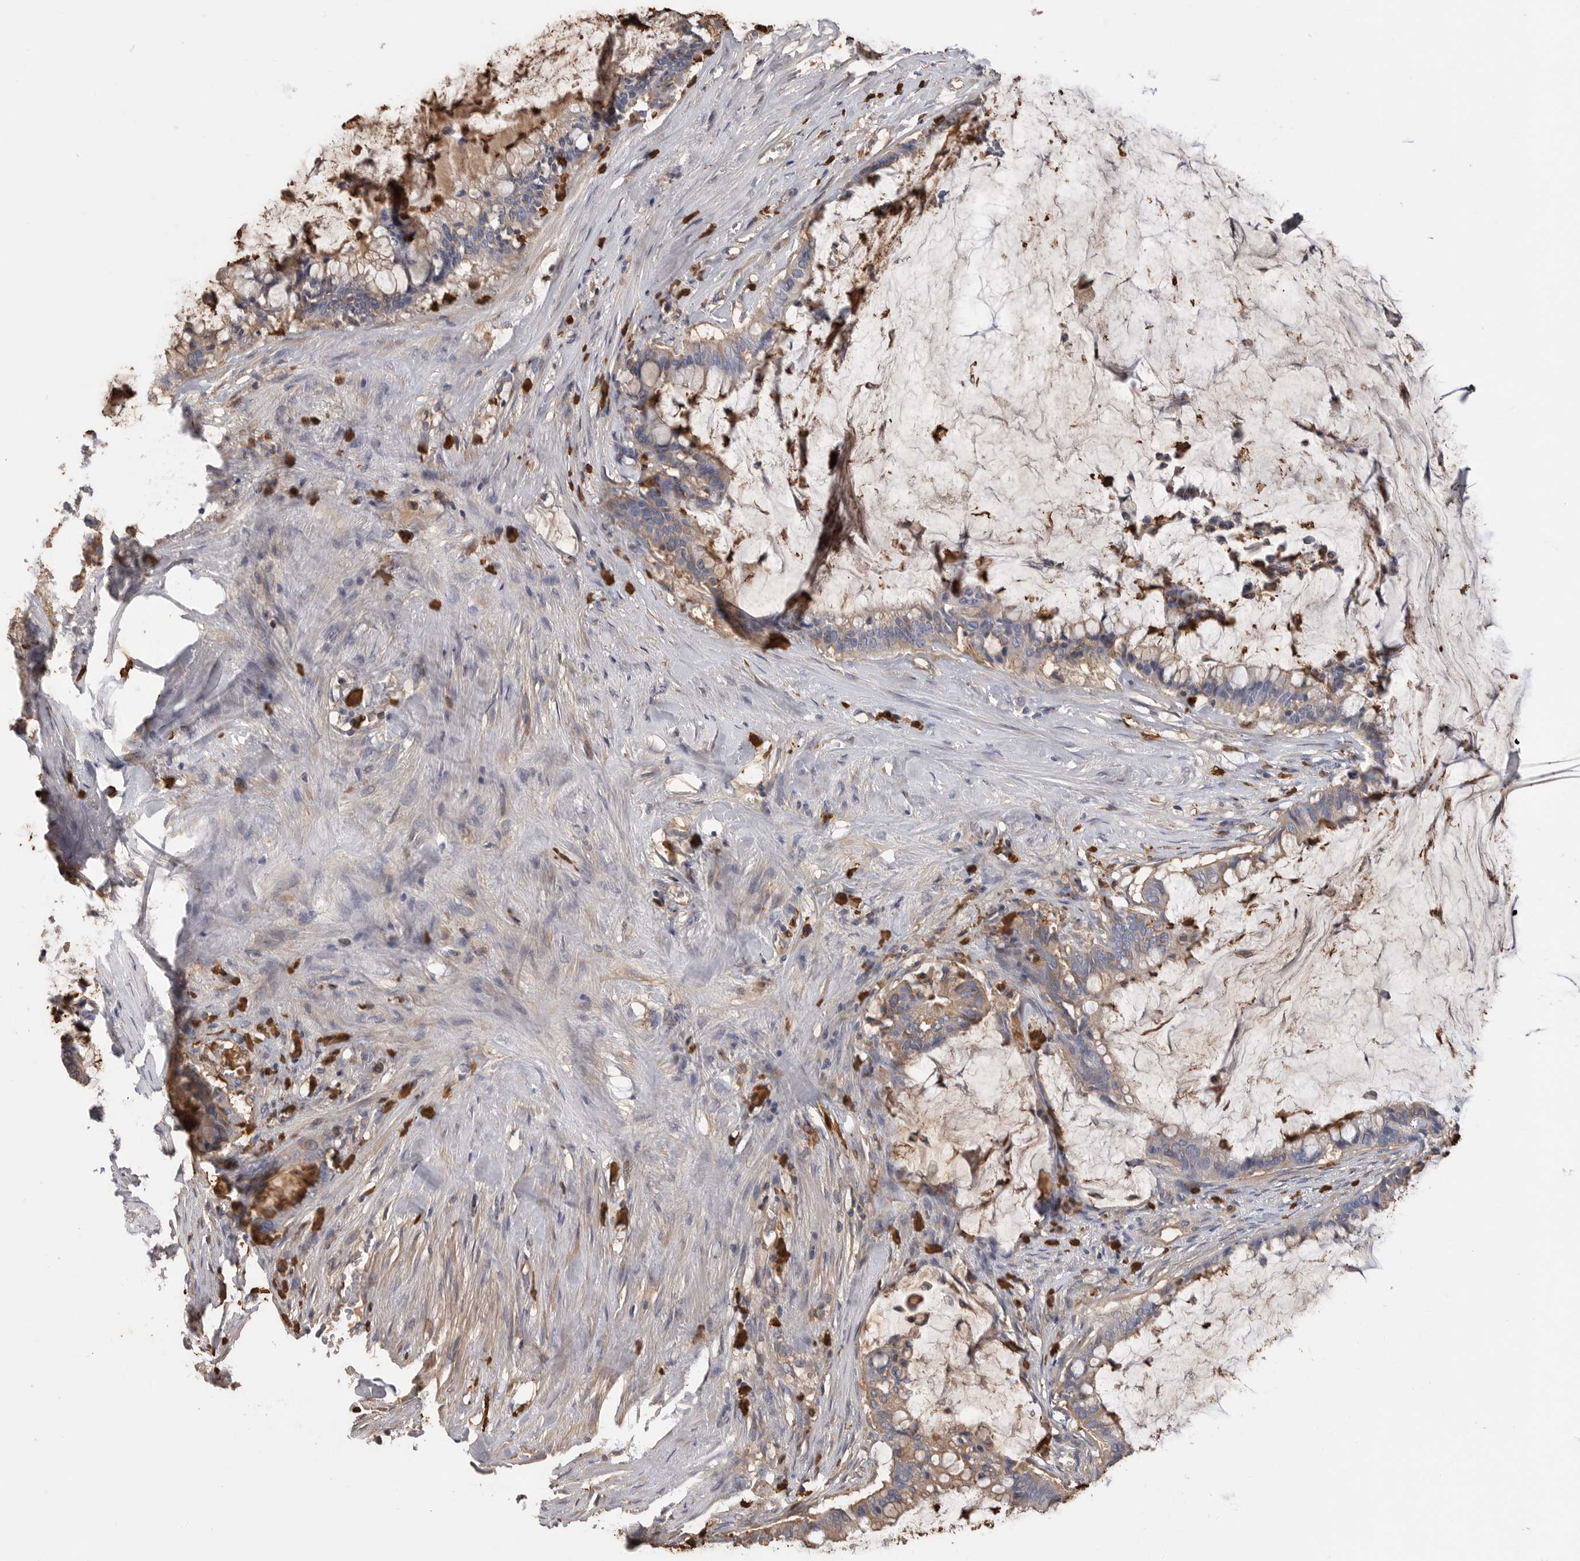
{"staining": {"intensity": "moderate", "quantity": ">75%", "location": "cytoplasmic/membranous"}, "tissue": "pancreatic cancer", "cell_type": "Tumor cells", "image_type": "cancer", "snomed": [{"axis": "morphology", "description": "Adenocarcinoma, NOS"}, {"axis": "topography", "description": "Pancreas"}], "caption": "Pancreatic adenocarcinoma stained for a protein (brown) demonstrates moderate cytoplasmic/membranous positive positivity in approximately >75% of tumor cells.", "gene": "CYB561D1", "patient": {"sex": "male", "age": 41}}